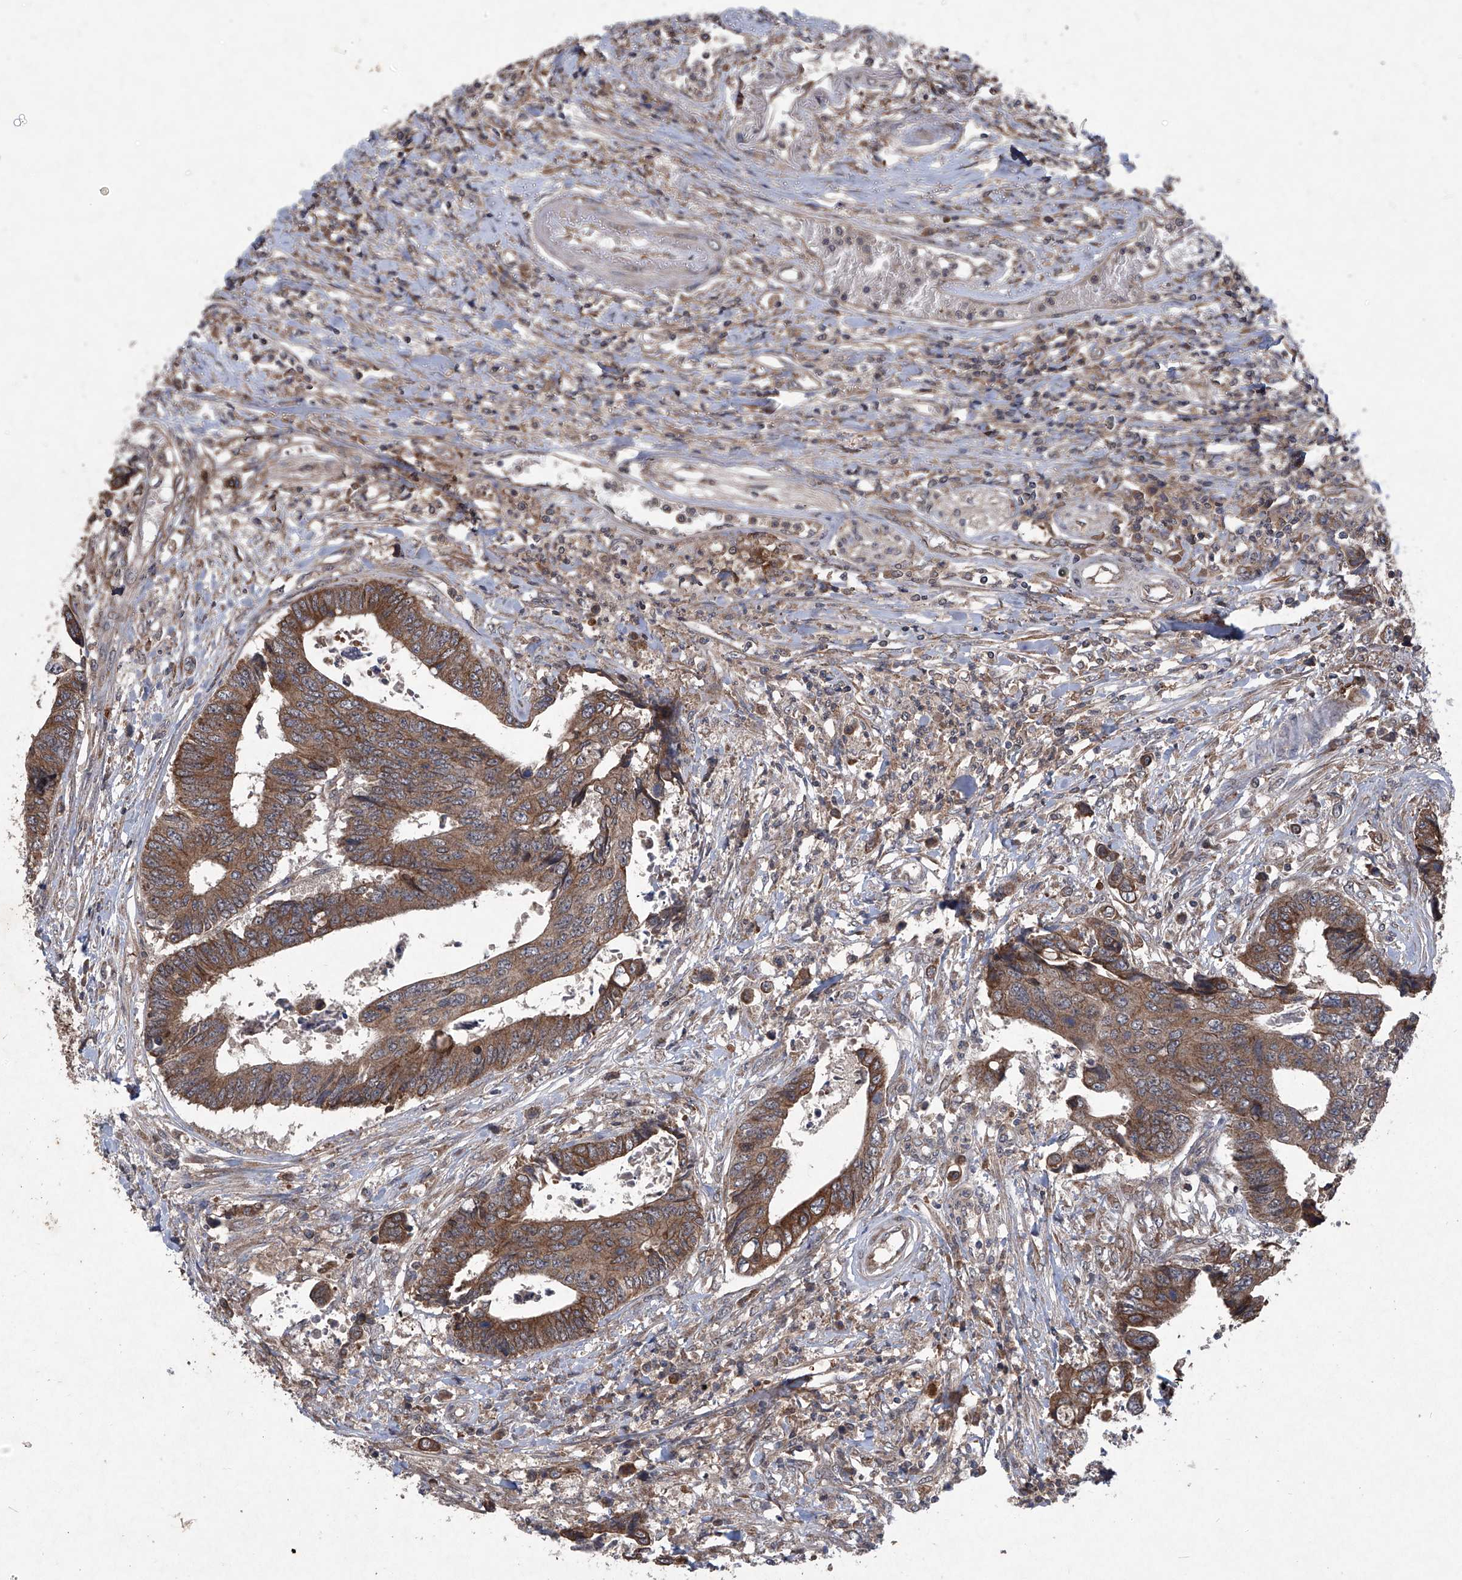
{"staining": {"intensity": "moderate", "quantity": ">75%", "location": "cytoplasmic/membranous"}, "tissue": "colorectal cancer", "cell_type": "Tumor cells", "image_type": "cancer", "snomed": [{"axis": "morphology", "description": "Adenocarcinoma, NOS"}, {"axis": "topography", "description": "Rectum"}], "caption": "Immunohistochemistry (IHC) of human colorectal adenocarcinoma reveals medium levels of moderate cytoplasmic/membranous positivity in about >75% of tumor cells.", "gene": "SUMF2", "patient": {"sex": "male", "age": 84}}